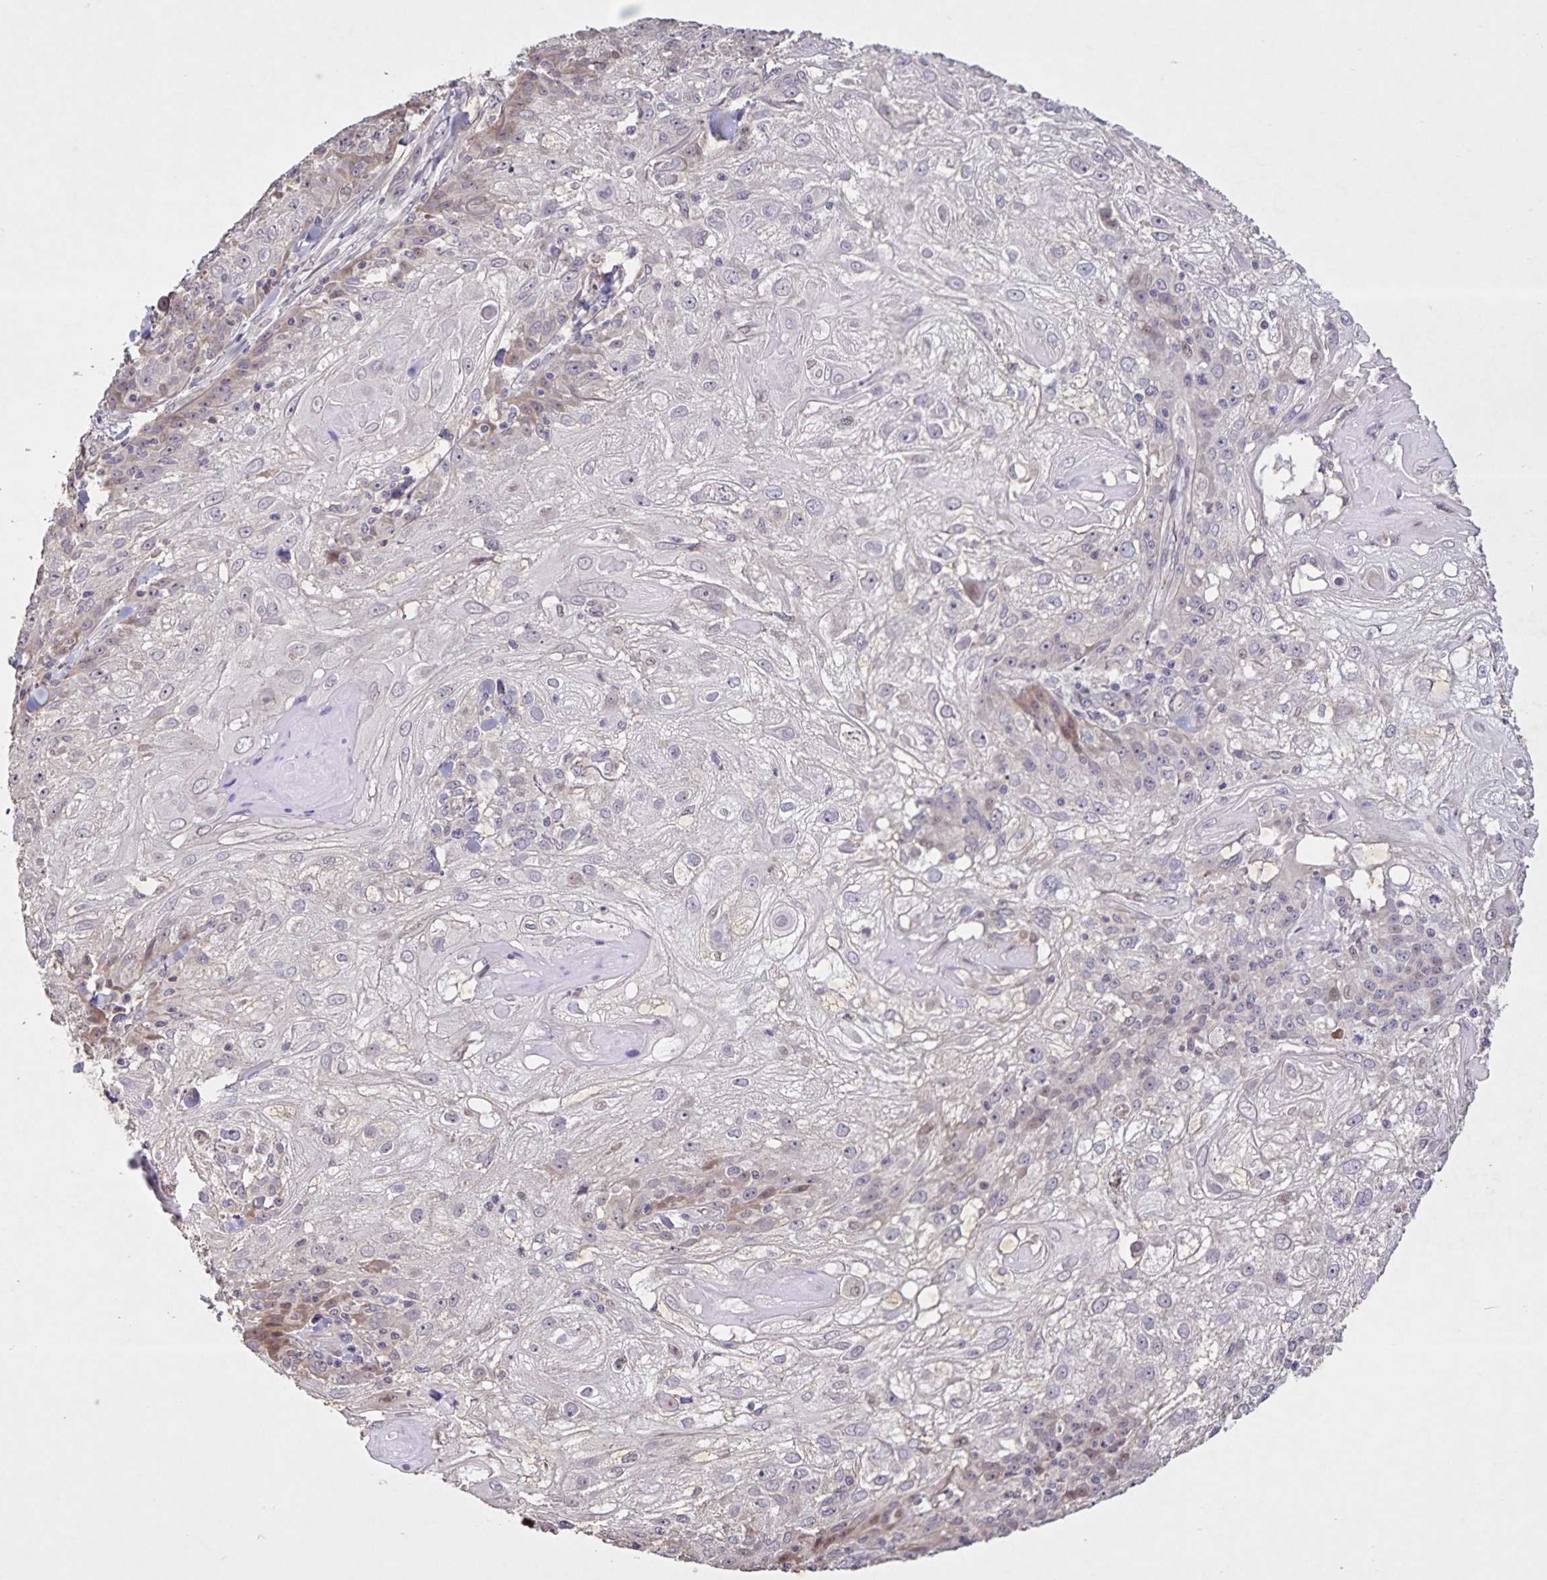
{"staining": {"intensity": "moderate", "quantity": "<25%", "location": "cytoplasmic/membranous,nuclear"}, "tissue": "skin cancer", "cell_type": "Tumor cells", "image_type": "cancer", "snomed": [{"axis": "morphology", "description": "Normal tissue, NOS"}, {"axis": "morphology", "description": "Squamous cell carcinoma, NOS"}, {"axis": "topography", "description": "Skin"}], "caption": "Approximately <25% of tumor cells in human skin cancer (squamous cell carcinoma) exhibit moderate cytoplasmic/membranous and nuclear protein positivity as visualized by brown immunohistochemical staining.", "gene": "GDF2", "patient": {"sex": "female", "age": 83}}